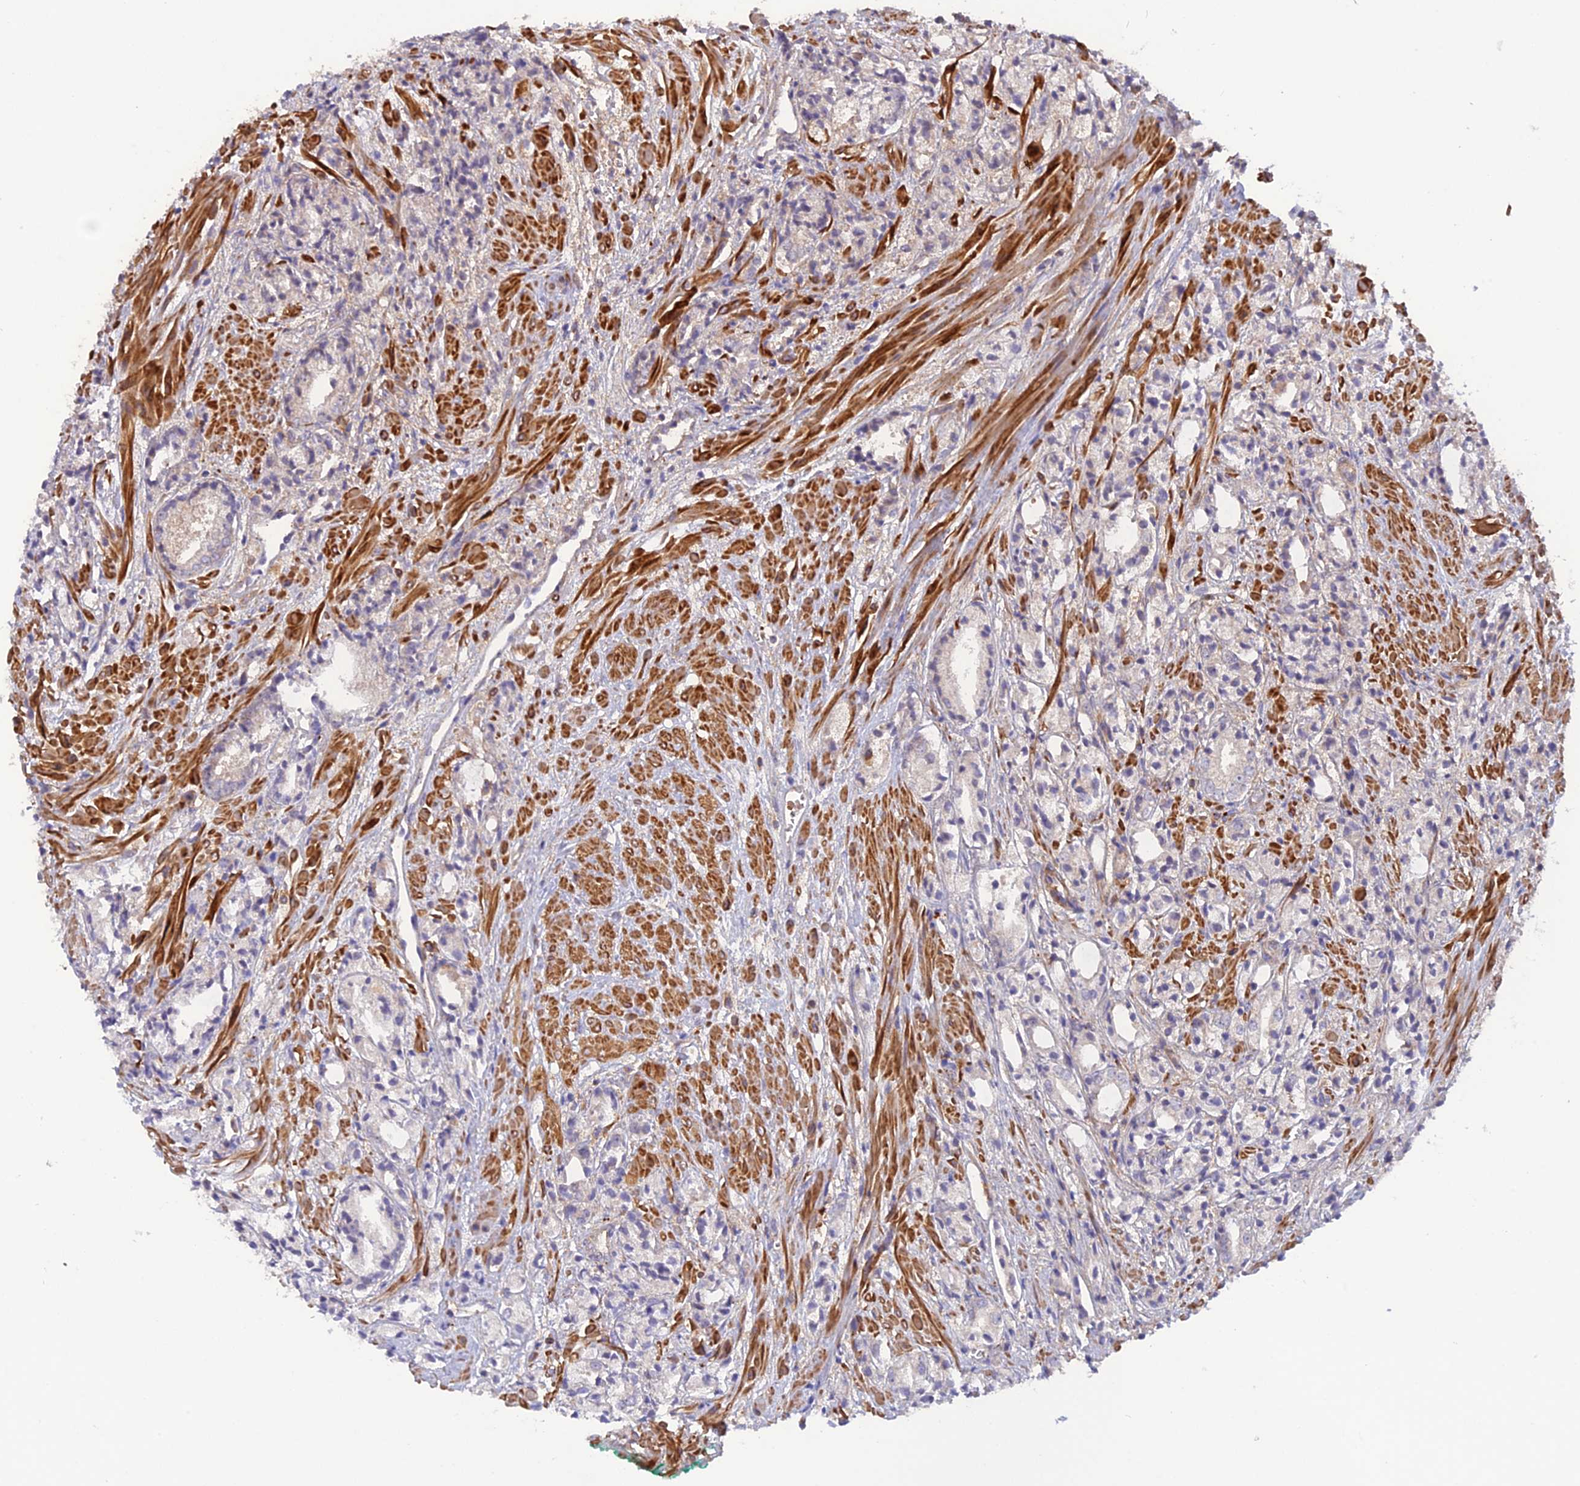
{"staining": {"intensity": "negative", "quantity": "none", "location": "none"}, "tissue": "prostate cancer", "cell_type": "Tumor cells", "image_type": "cancer", "snomed": [{"axis": "morphology", "description": "Adenocarcinoma, High grade"}, {"axis": "topography", "description": "Prostate"}], "caption": "This is an immunohistochemistry image of high-grade adenocarcinoma (prostate). There is no staining in tumor cells.", "gene": "CPNE7", "patient": {"sex": "male", "age": 50}}